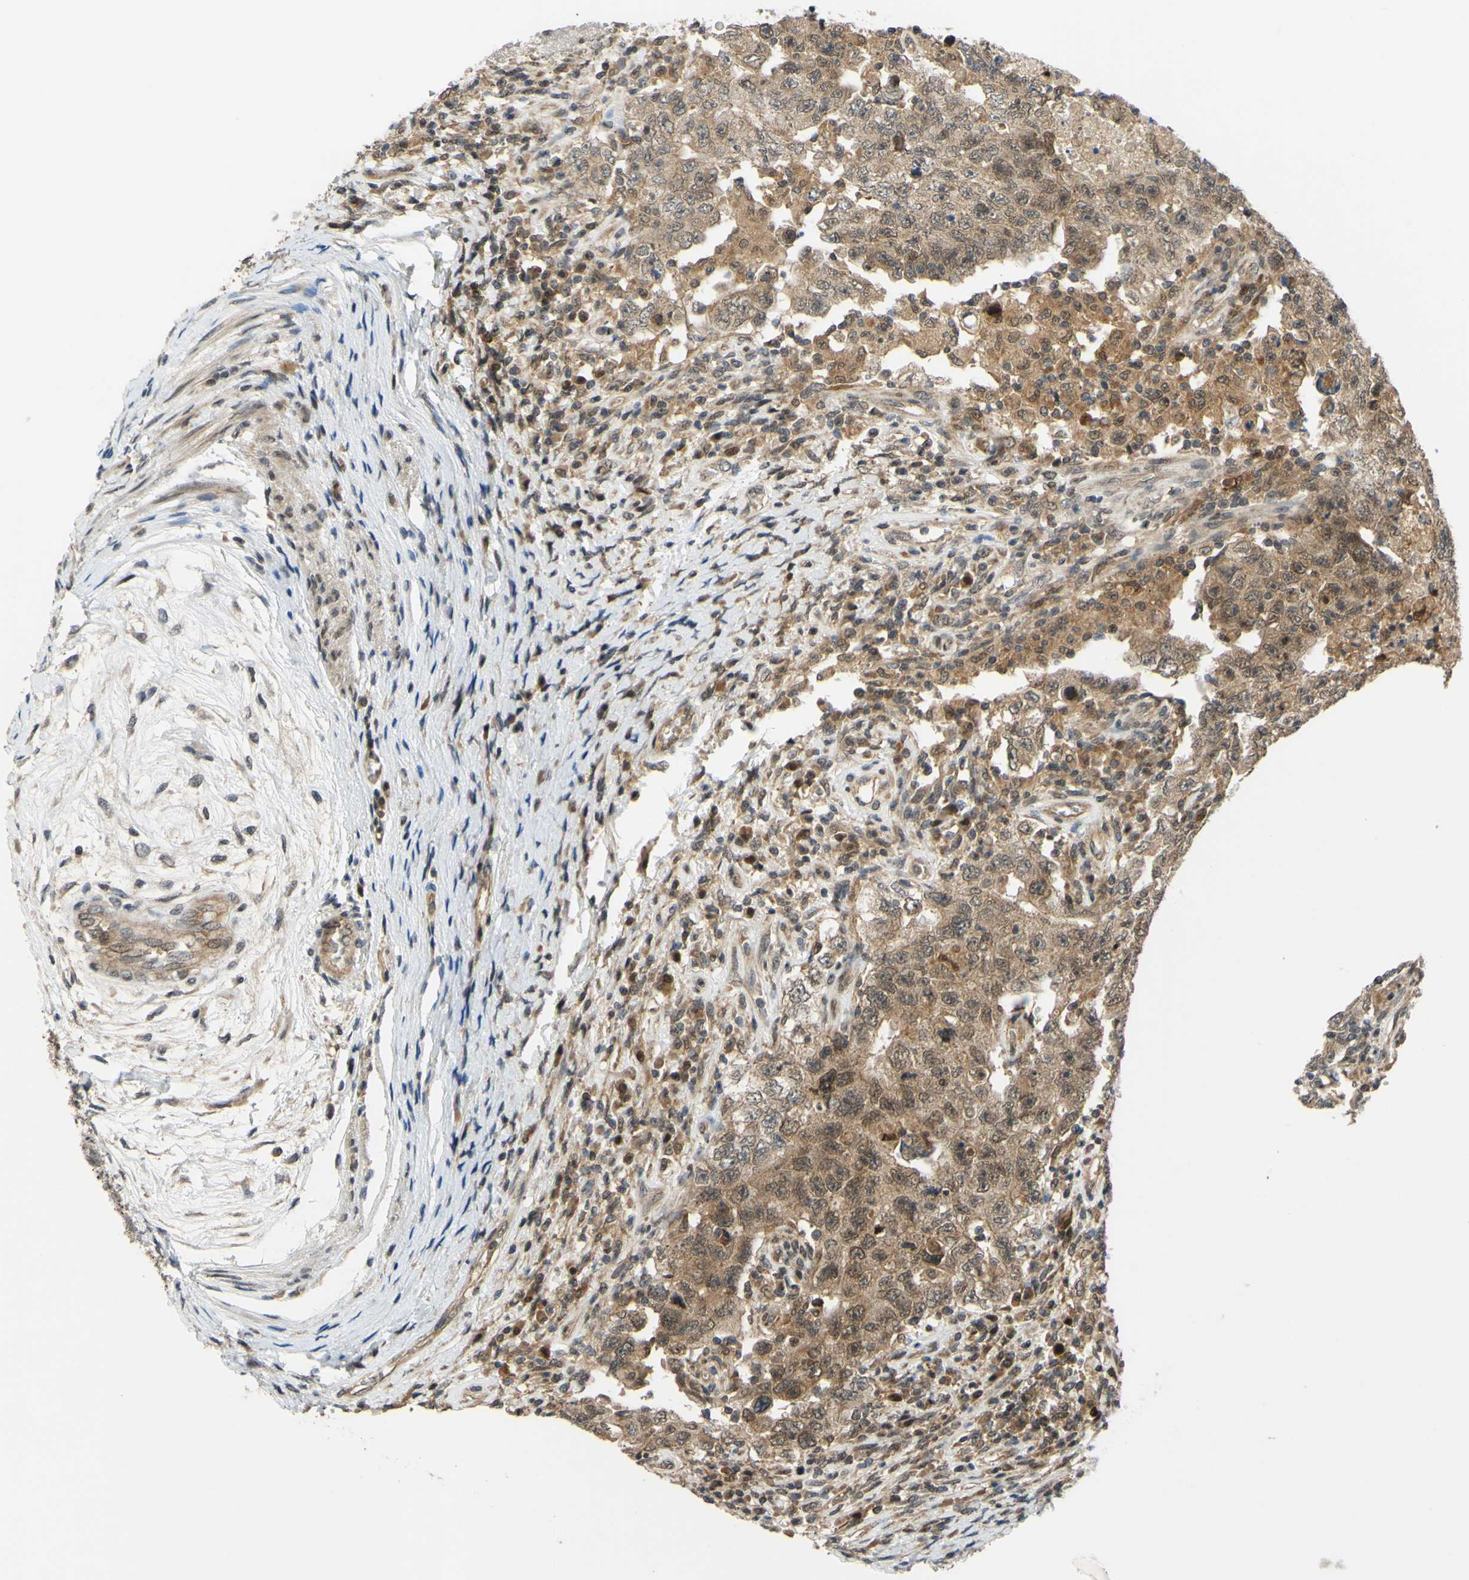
{"staining": {"intensity": "weak", "quantity": ">75%", "location": "cytoplasmic/membranous"}, "tissue": "testis cancer", "cell_type": "Tumor cells", "image_type": "cancer", "snomed": [{"axis": "morphology", "description": "Carcinoma, Embryonal, NOS"}, {"axis": "topography", "description": "Testis"}], "caption": "Immunohistochemistry (IHC) image of neoplastic tissue: testis cancer (embryonal carcinoma) stained using IHC reveals low levels of weak protein expression localized specifically in the cytoplasmic/membranous of tumor cells, appearing as a cytoplasmic/membranous brown color.", "gene": "ABCC8", "patient": {"sex": "male", "age": 26}}